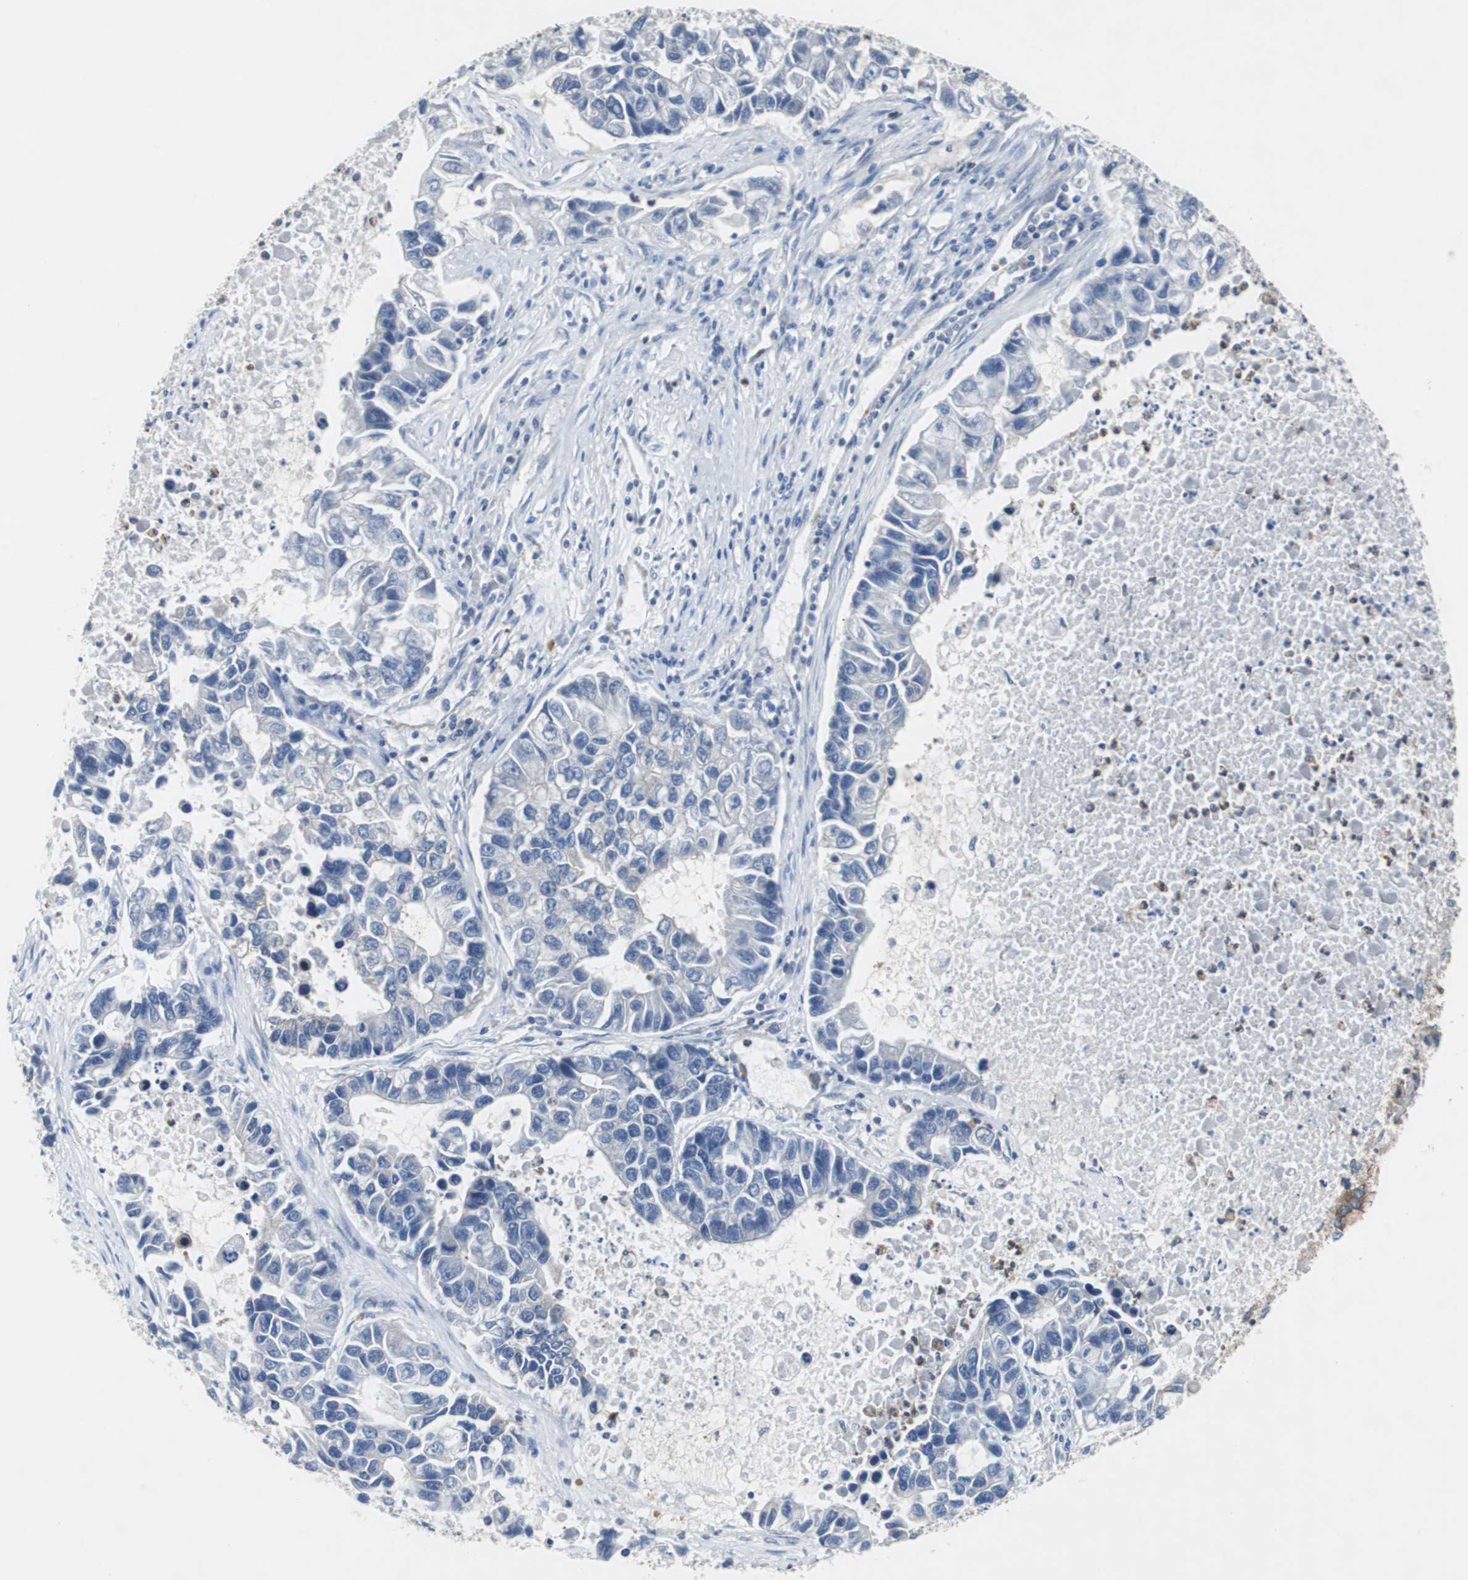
{"staining": {"intensity": "negative", "quantity": "none", "location": "none"}, "tissue": "lung cancer", "cell_type": "Tumor cells", "image_type": "cancer", "snomed": [{"axis": "morphology", "description": "Adenocarcinoma, NOS"}, {"axis": "topography", "description": "Lung"}], "caption": "A micrograph of human lung adenocarcinoma is negative for staining in tumor cells. (DAB (3,3'-diaminobenzidine) immunohistochemistry, high magnification).", "gene": "GYS1", "patient": {"sex": "female", "age": 51}}